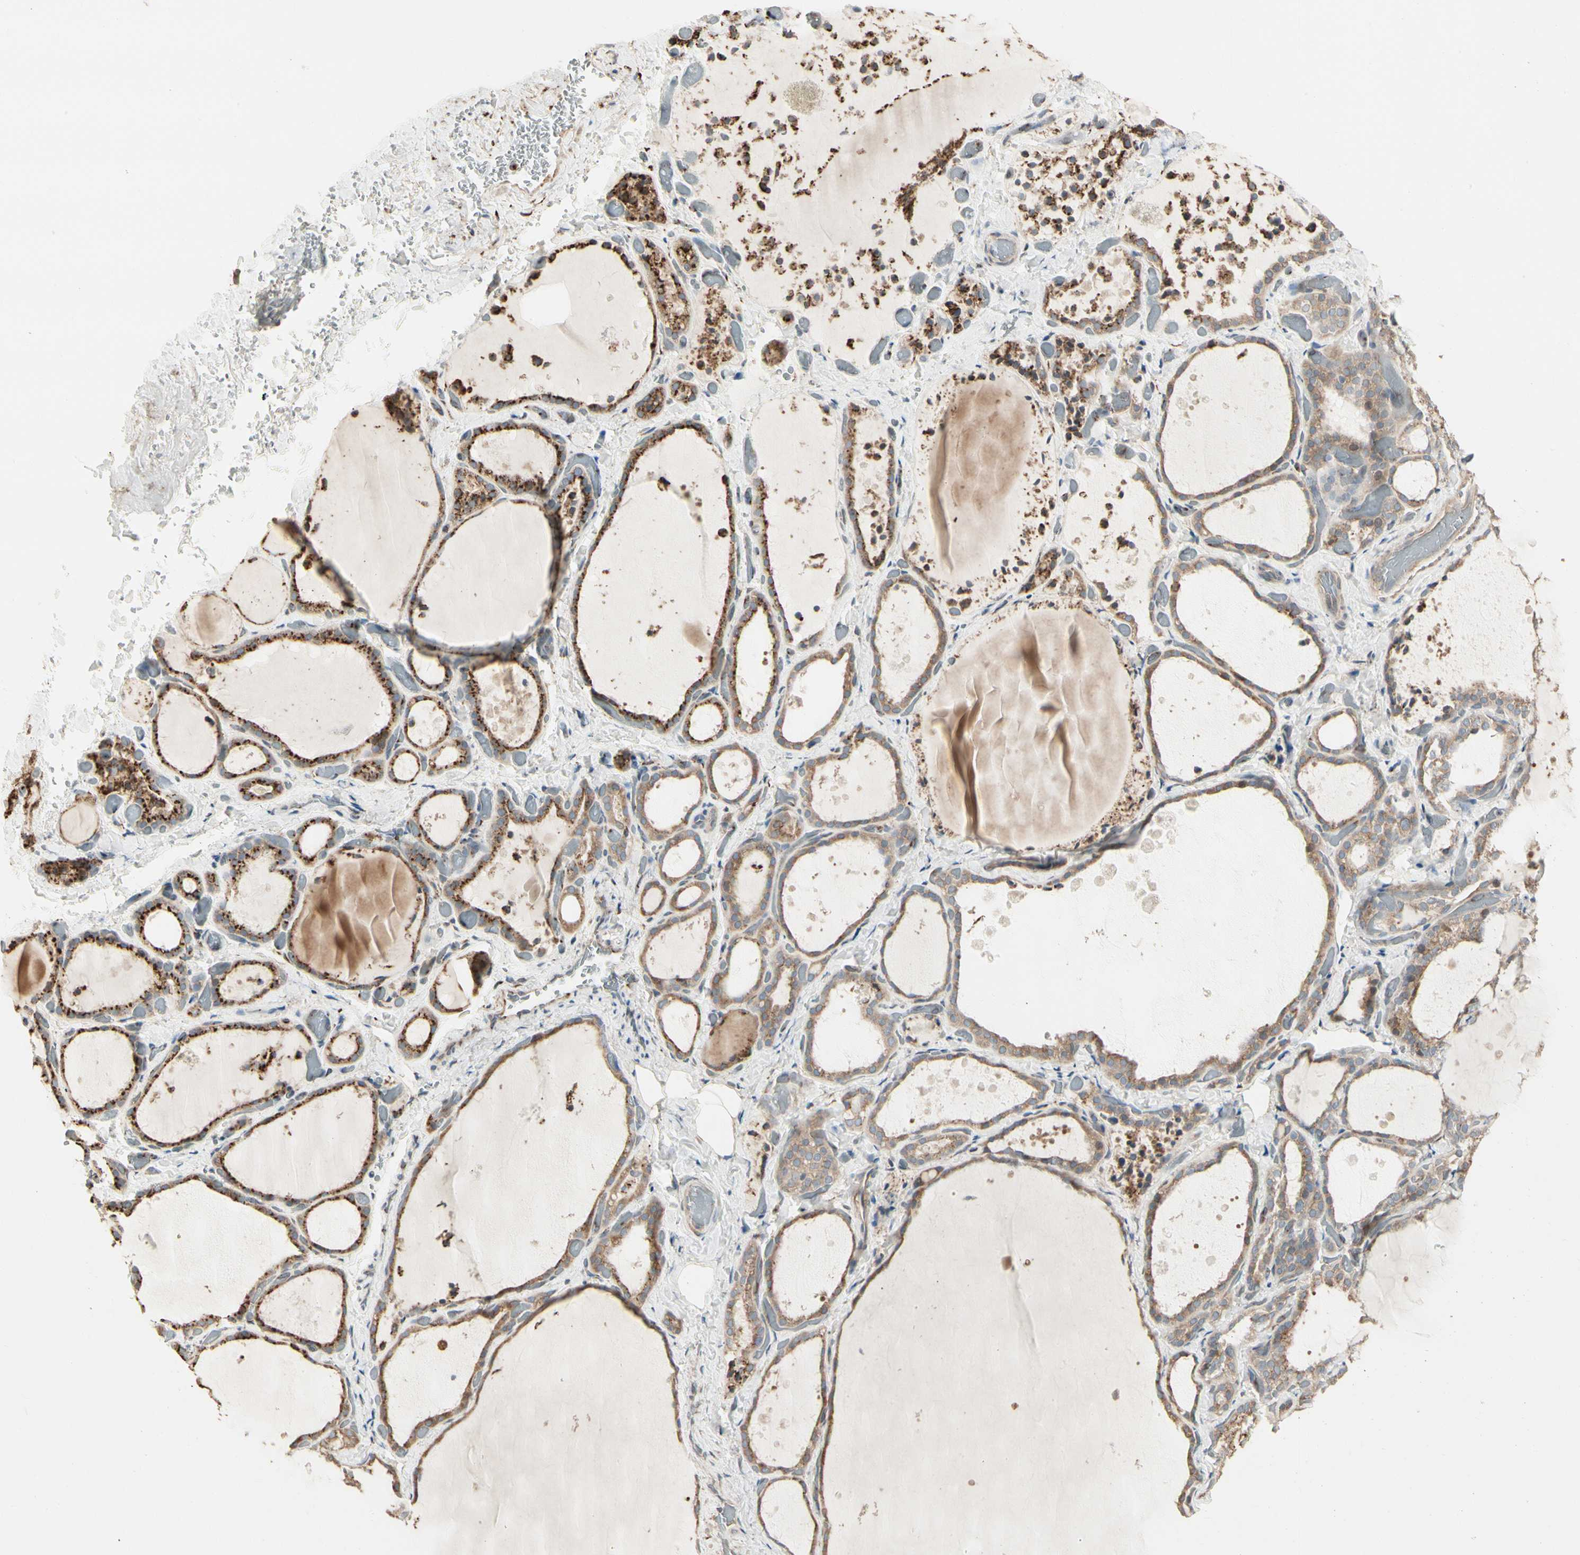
{"staining": {"intensity": "weak", "quantity": ">75%", "location": "cytoplasmic/membranous"}, "tissue": "thyroid gland", "cell_type": "Glandular cells", "image_type": "normal", "snomed": [{"axis": "morphology", "description": "Normal tissue, NOS"}, {"axis": "topography", "description": "Thyroid gland"}], "caption": "Weak cytoplasmic/membranous expression for a protein is present in approximately >75% of glandular cells of unremarkable thyroid gland using immunohistochemistry (IHC).", "gene": "NUCB2", "patient": {"sex": "female", "age": 44}}